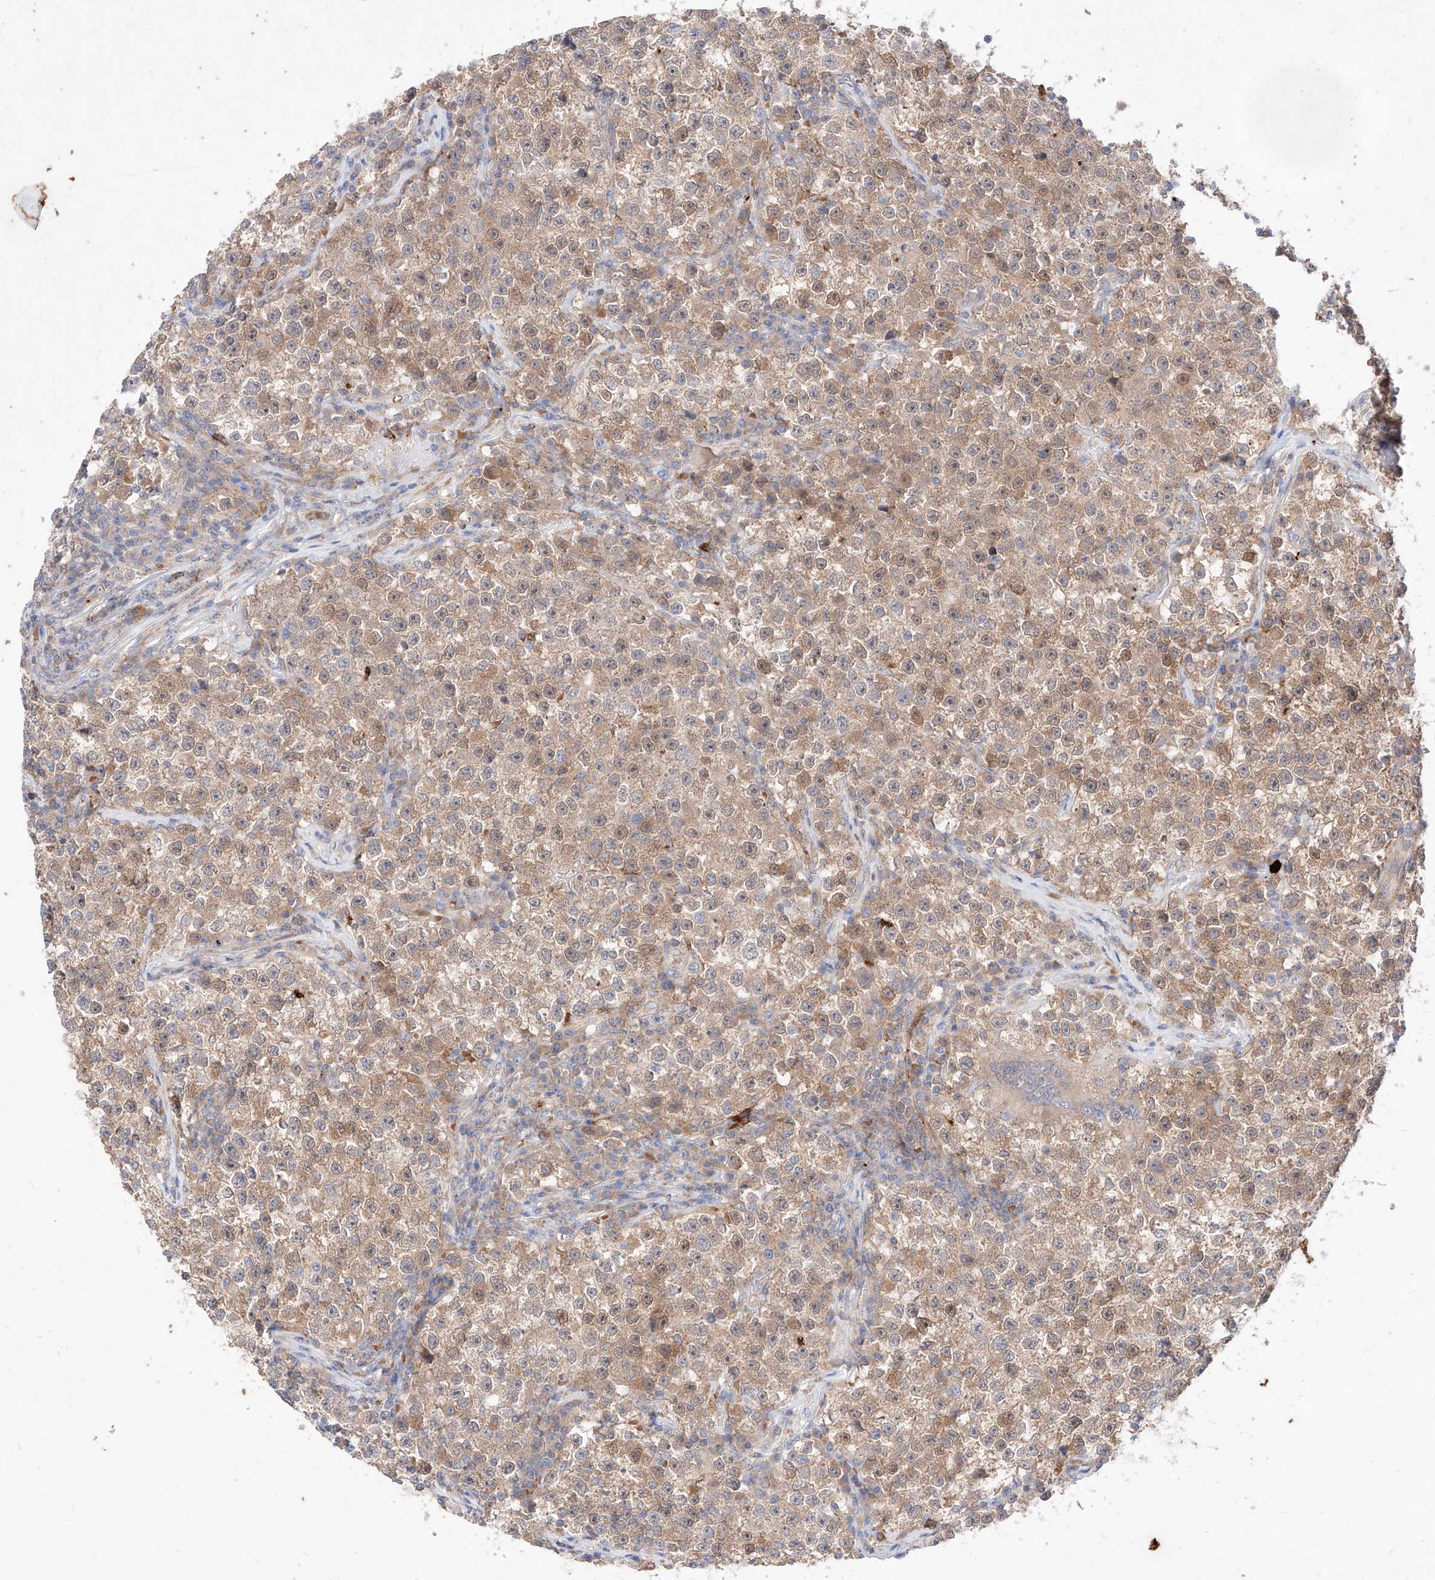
{"staining": {"intensity": "moderate", "quantity": ">75%", "location": "cytoplasmic/membranous"}, "tissue": "testis cancer", "cell_type": "Tumor cells", "image_type": "cancer", "snomed": [{"axis": "morphology", "description": "Seminoma, NOS"}, {"axis": "topography", "description": "Testis"}], "caption": "DAB (3,3'-diaminobenzidine) immunohistochemical staining of human testis seminoma reveals moderate cytoplasmic/membranous protein staining in approximately >75% of tumor cells.", "gene": "TSNAX", "patient": {"sex": "male", "age": 22}}